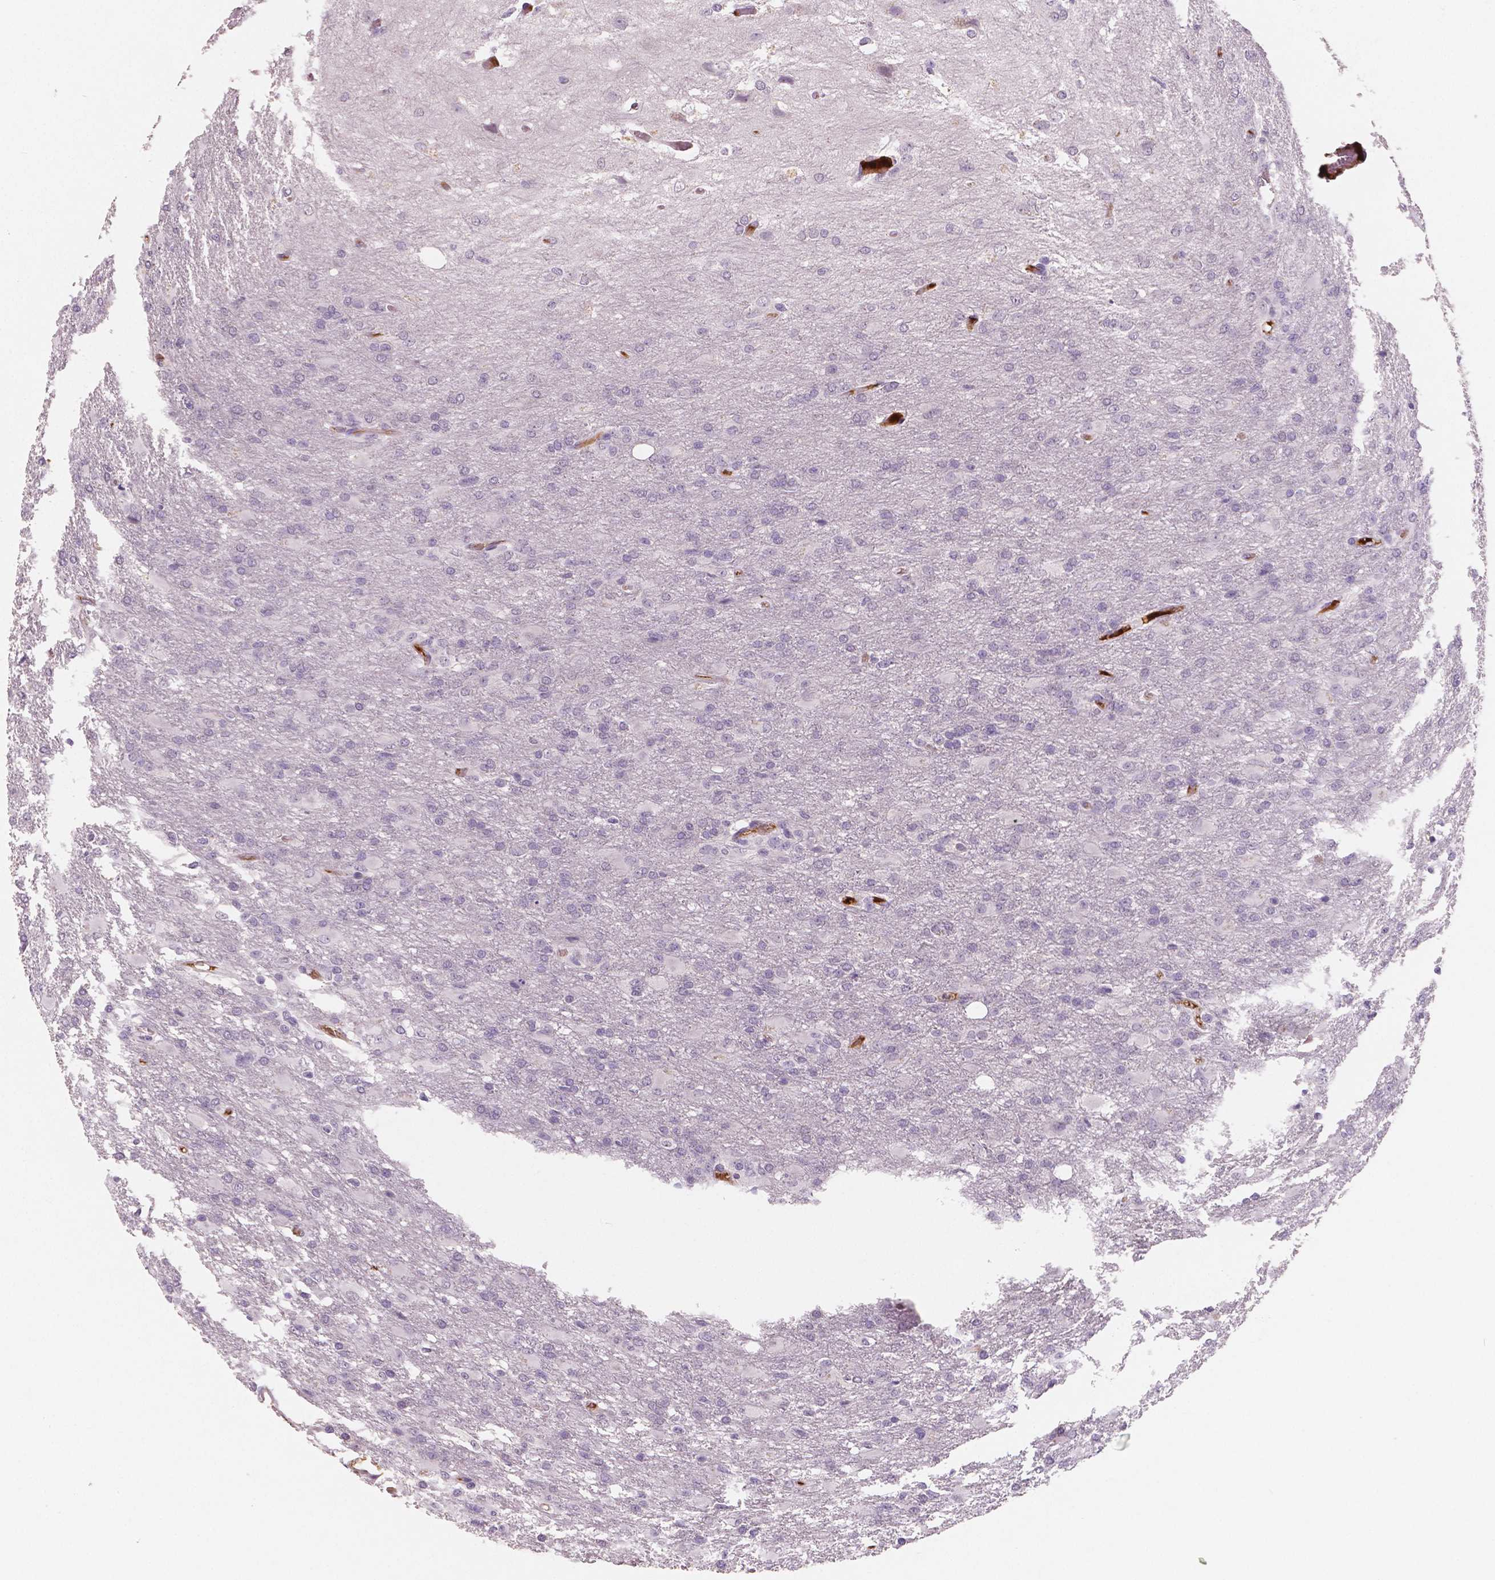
{"staining": {"intensity": "negative", "quantity": "none", "location": "none"}, "tissue": "glioma", "cell_type": "Tumor cells", "image_type": "cancer", "snomed": [{"axis": "morphology", "description": "Glioma, malignant, High grade"}, {"axis": "topography", "description": "Brain"}], "caption": "Protein analysis of glioma reveals no significant staining in tumor cells.", "gene": "APOA4", "patient": {"sex": "male", "age": 68}}